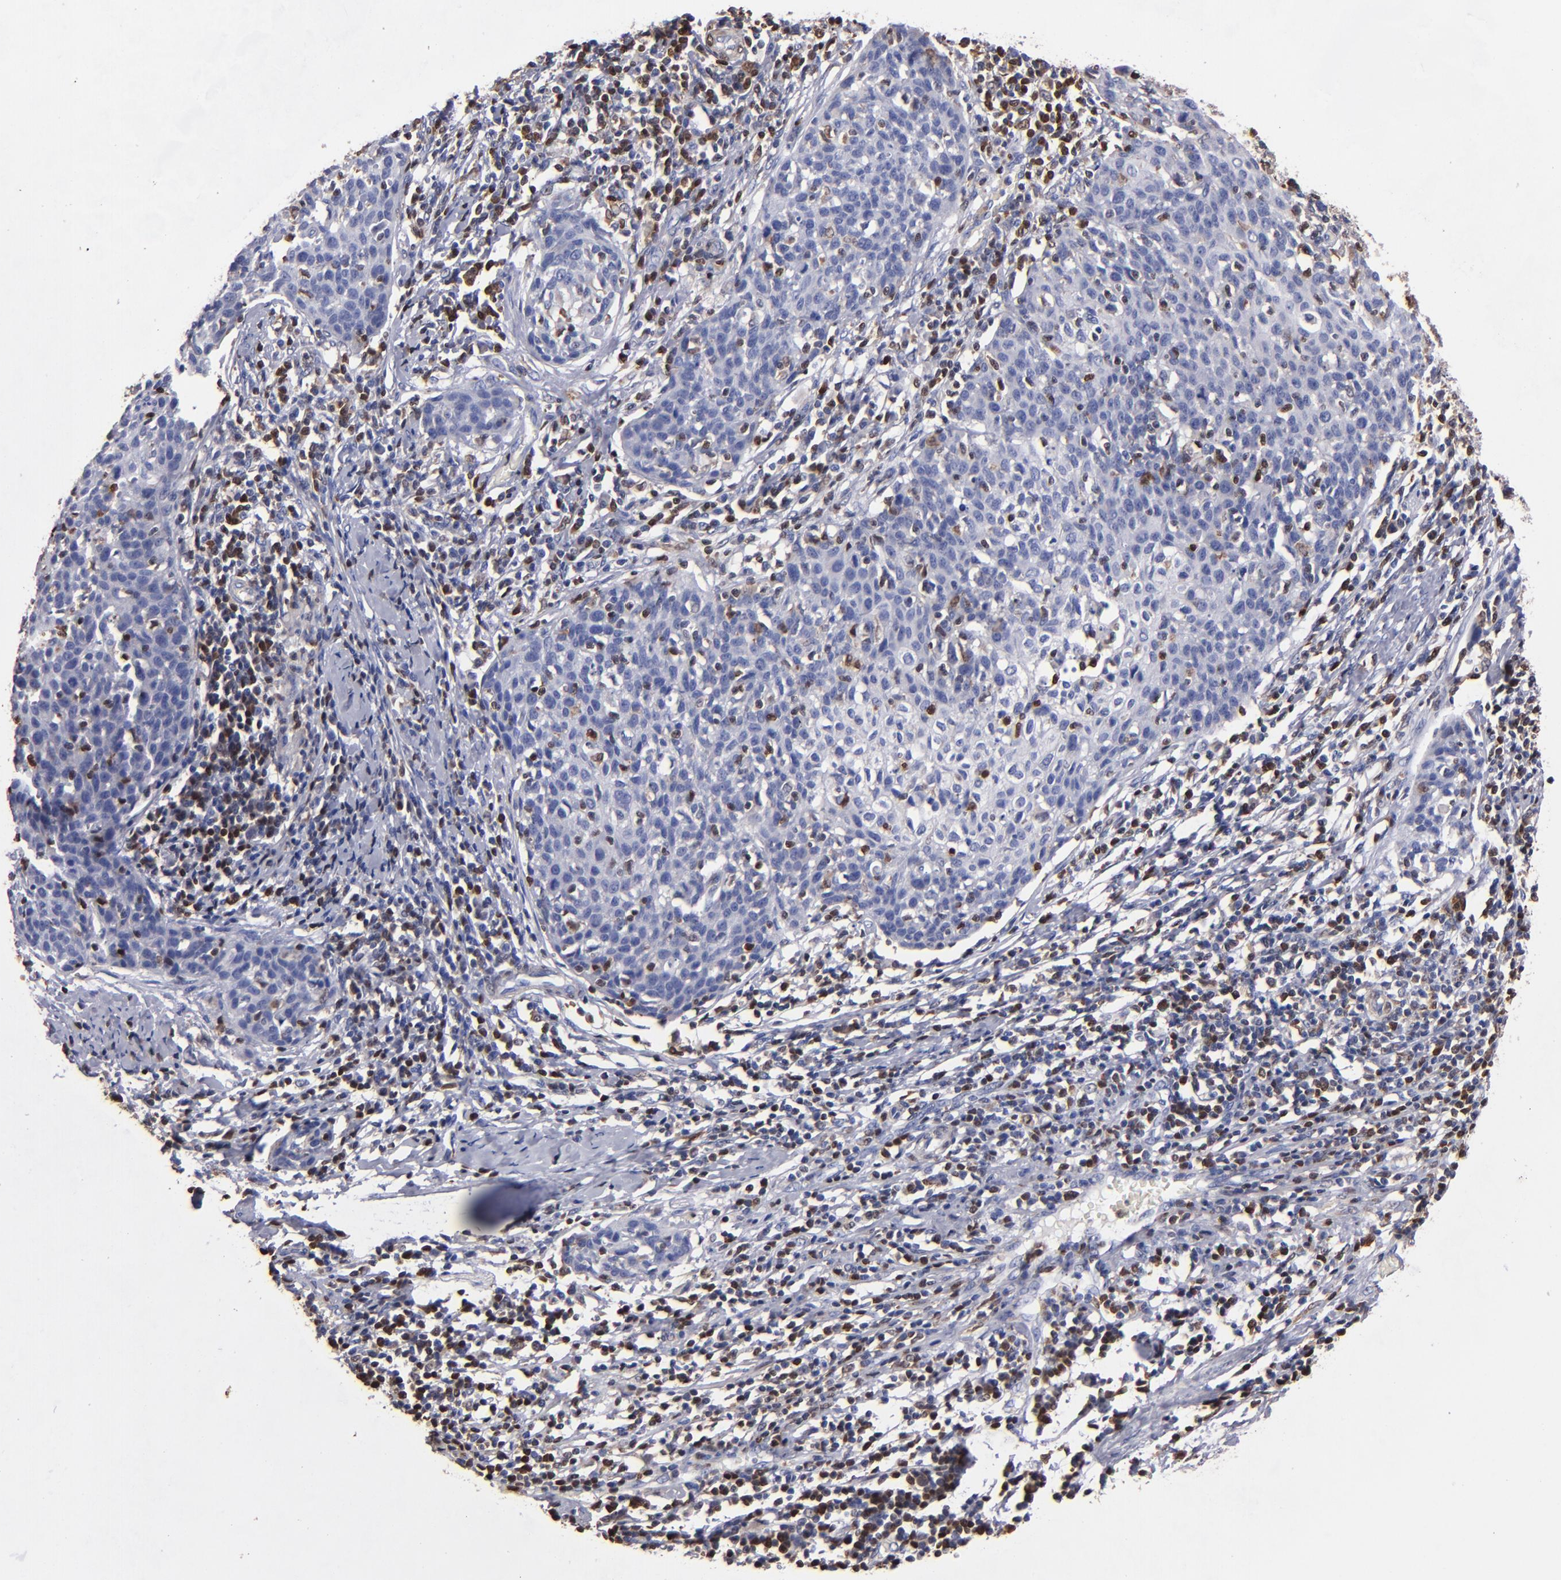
{"staining": {"intensity": "negative", "quantity": "none", "location": "none"}, "tissue": "cervical cancer", "cell_type": "Tumor cells", "image_type": "cancer", "snomed": [{"axis": "morphology", "description": "Squamous cell carcinoma, NOS"}, {"axis": "topography", "description": "Cervix"}], "caption": "Tumor cells show no significant staining in cervical cancer.", "gene": "S100A4", "patient": {"sex": "female", "age": 38}}